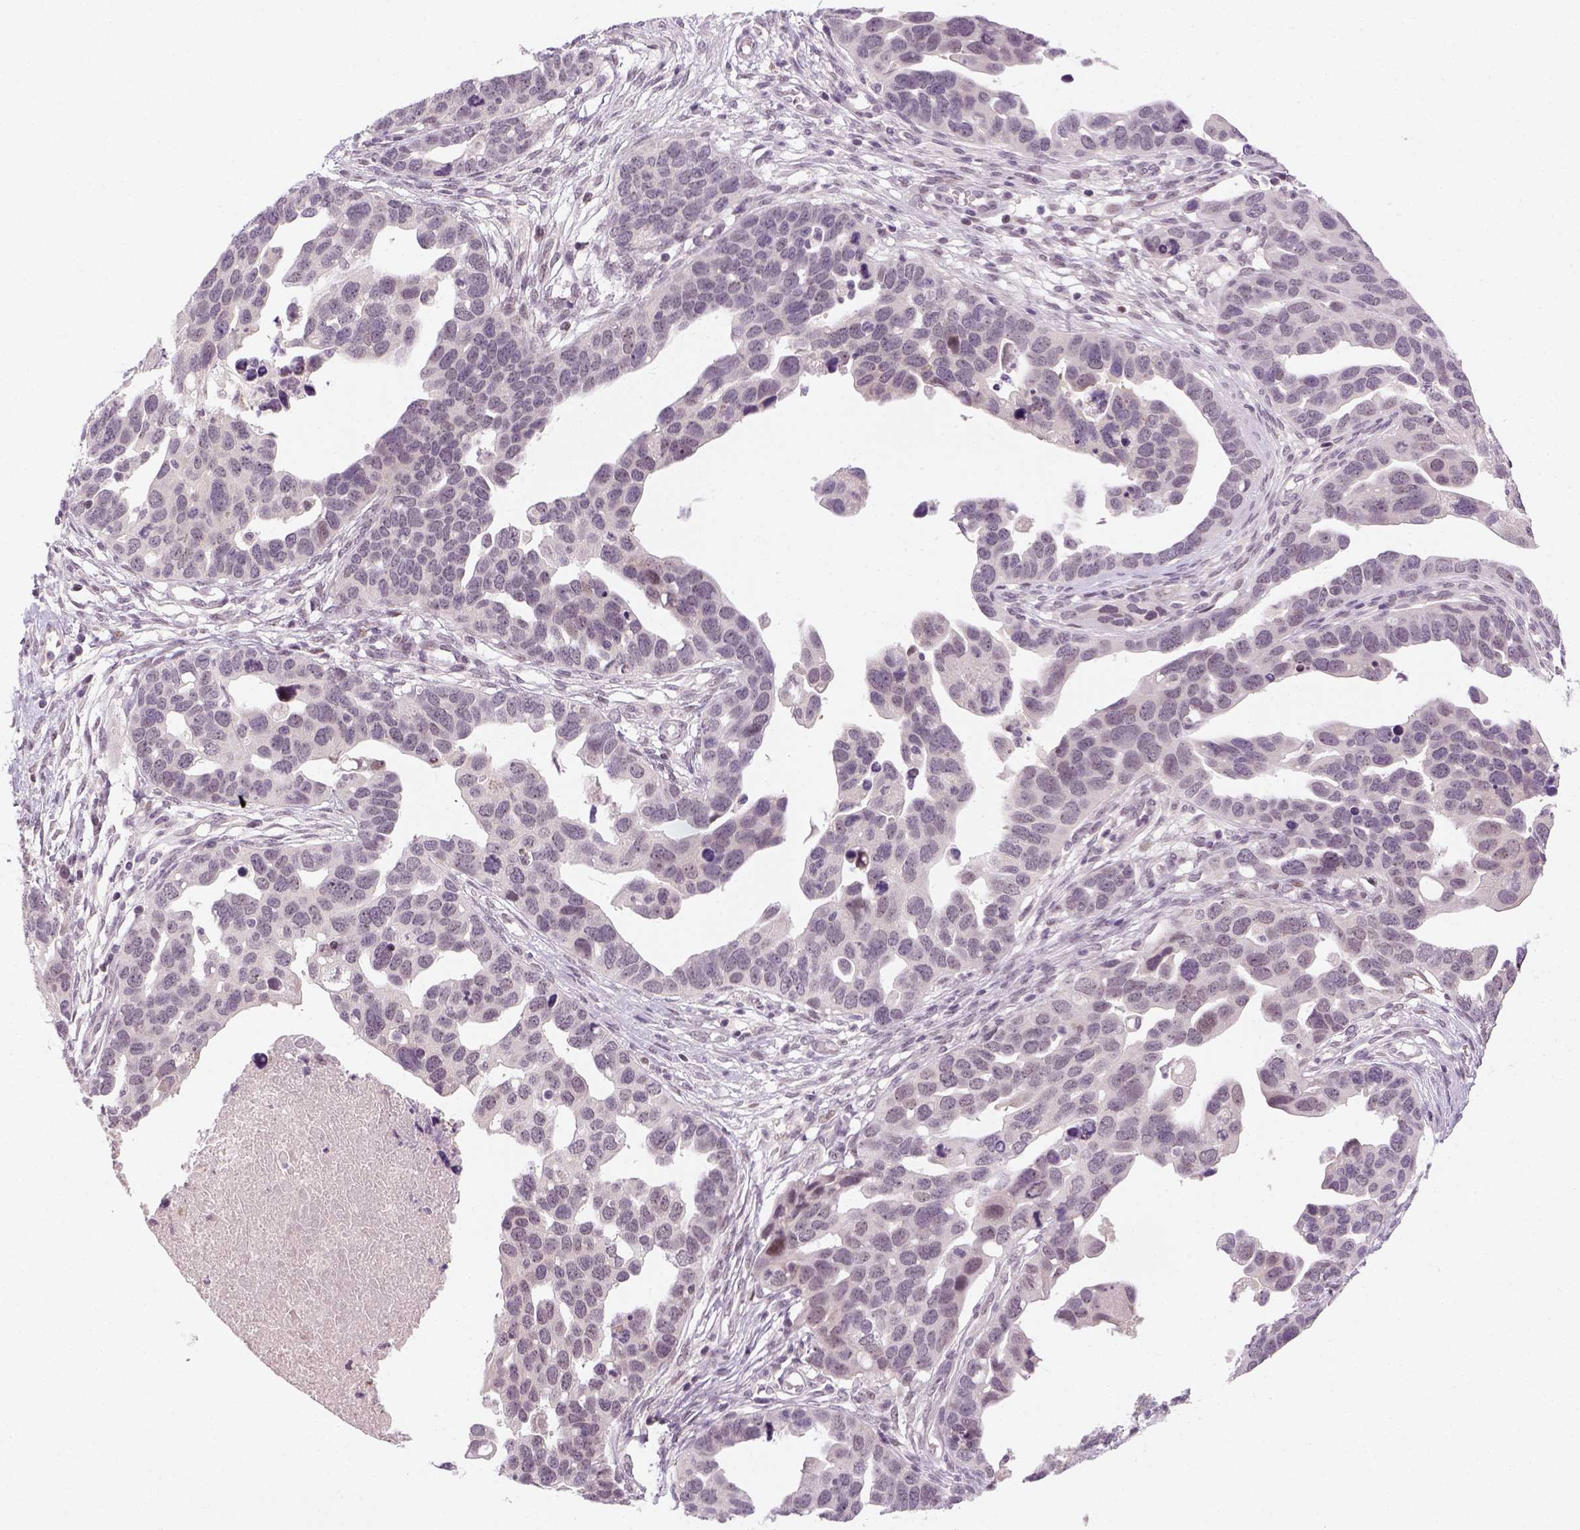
{"staining": {"intensity": "negative", "quantity": "none", "location": "none"}, "tissue": "ovarian cancer", "cell_type": "Tumor cells", "image_type": "cancer", "snomed": [{"axis": "morphology", "description": "Cystadenocarcinoma, serous, NOS"}, {"axis": "topography", "description": "Ovary"}], "caption": "Immunohistochemical staining of human ovarian cancer demonstrates no significant staining in tumor cells.", "gene": "MAGEB3", "patient": {"sex": "female", "age": 54}}